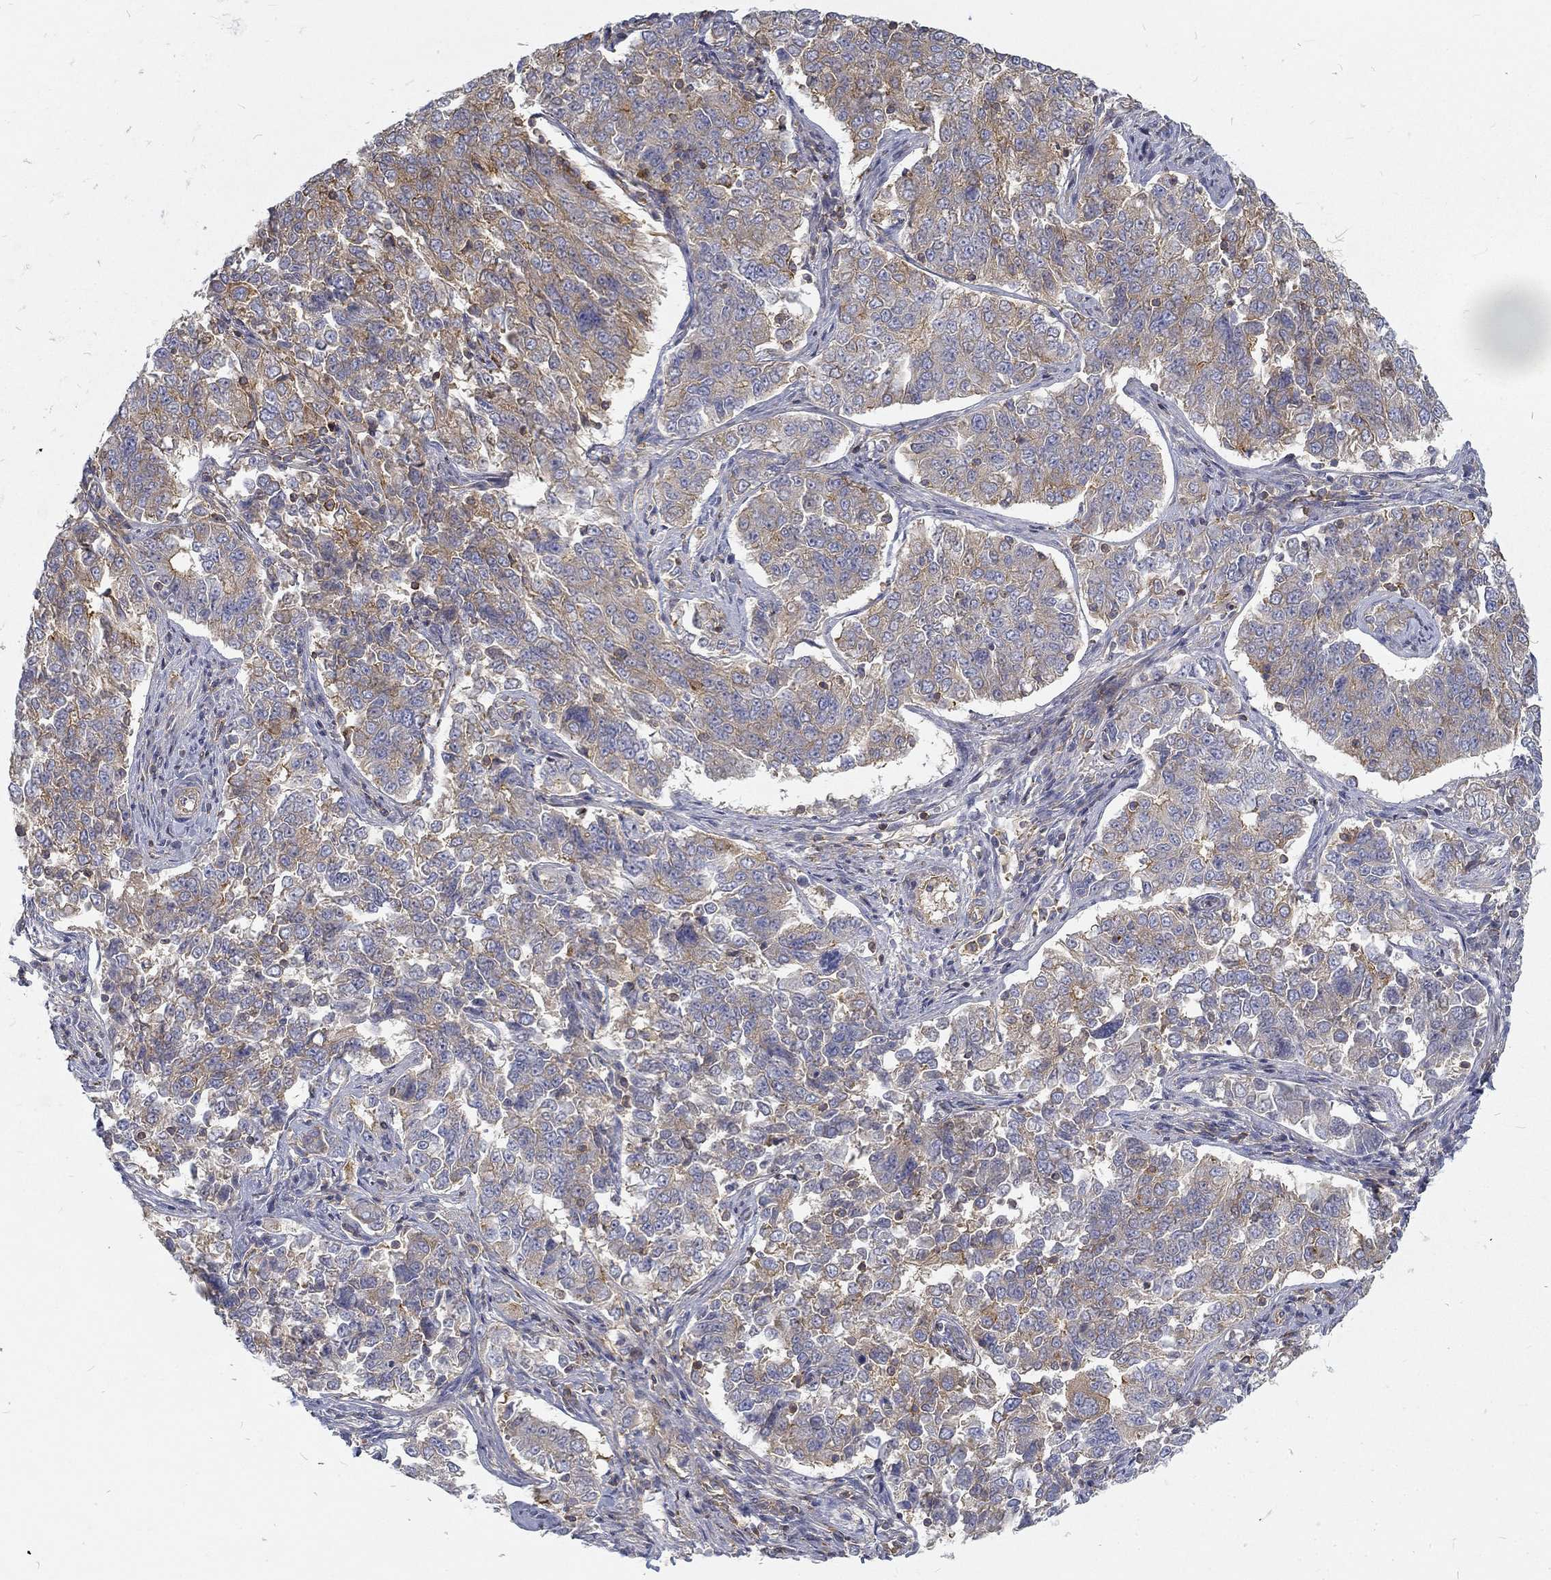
{"staining": {"intensity": "moderate", "quantity": "25%-75%", "location": "cytoplasmic/membranous"}, "tissue": "endometrial cancer", "cell_type": "Tumor cells", "image_type": "cancer", "snomed": [{"axis": "morphology", "description": "Adenocarcinoma, NOS"}, {"axis": "topography", "description": "Endometrium"}], "caption": "The photomicrograph shows staining of adenocarcinoma (endometrial), revealing moderate cytoplasmic/membranous protein staining (brown color) within tumor cells. (Stains: DAB (3,3'-diaminobenzidine) in brown, nuclei in blue, Microscopy: brightfield microscopy at high magnification).", "gene": "MTMR11", "patient": {"sex": "female", "age": 43}}